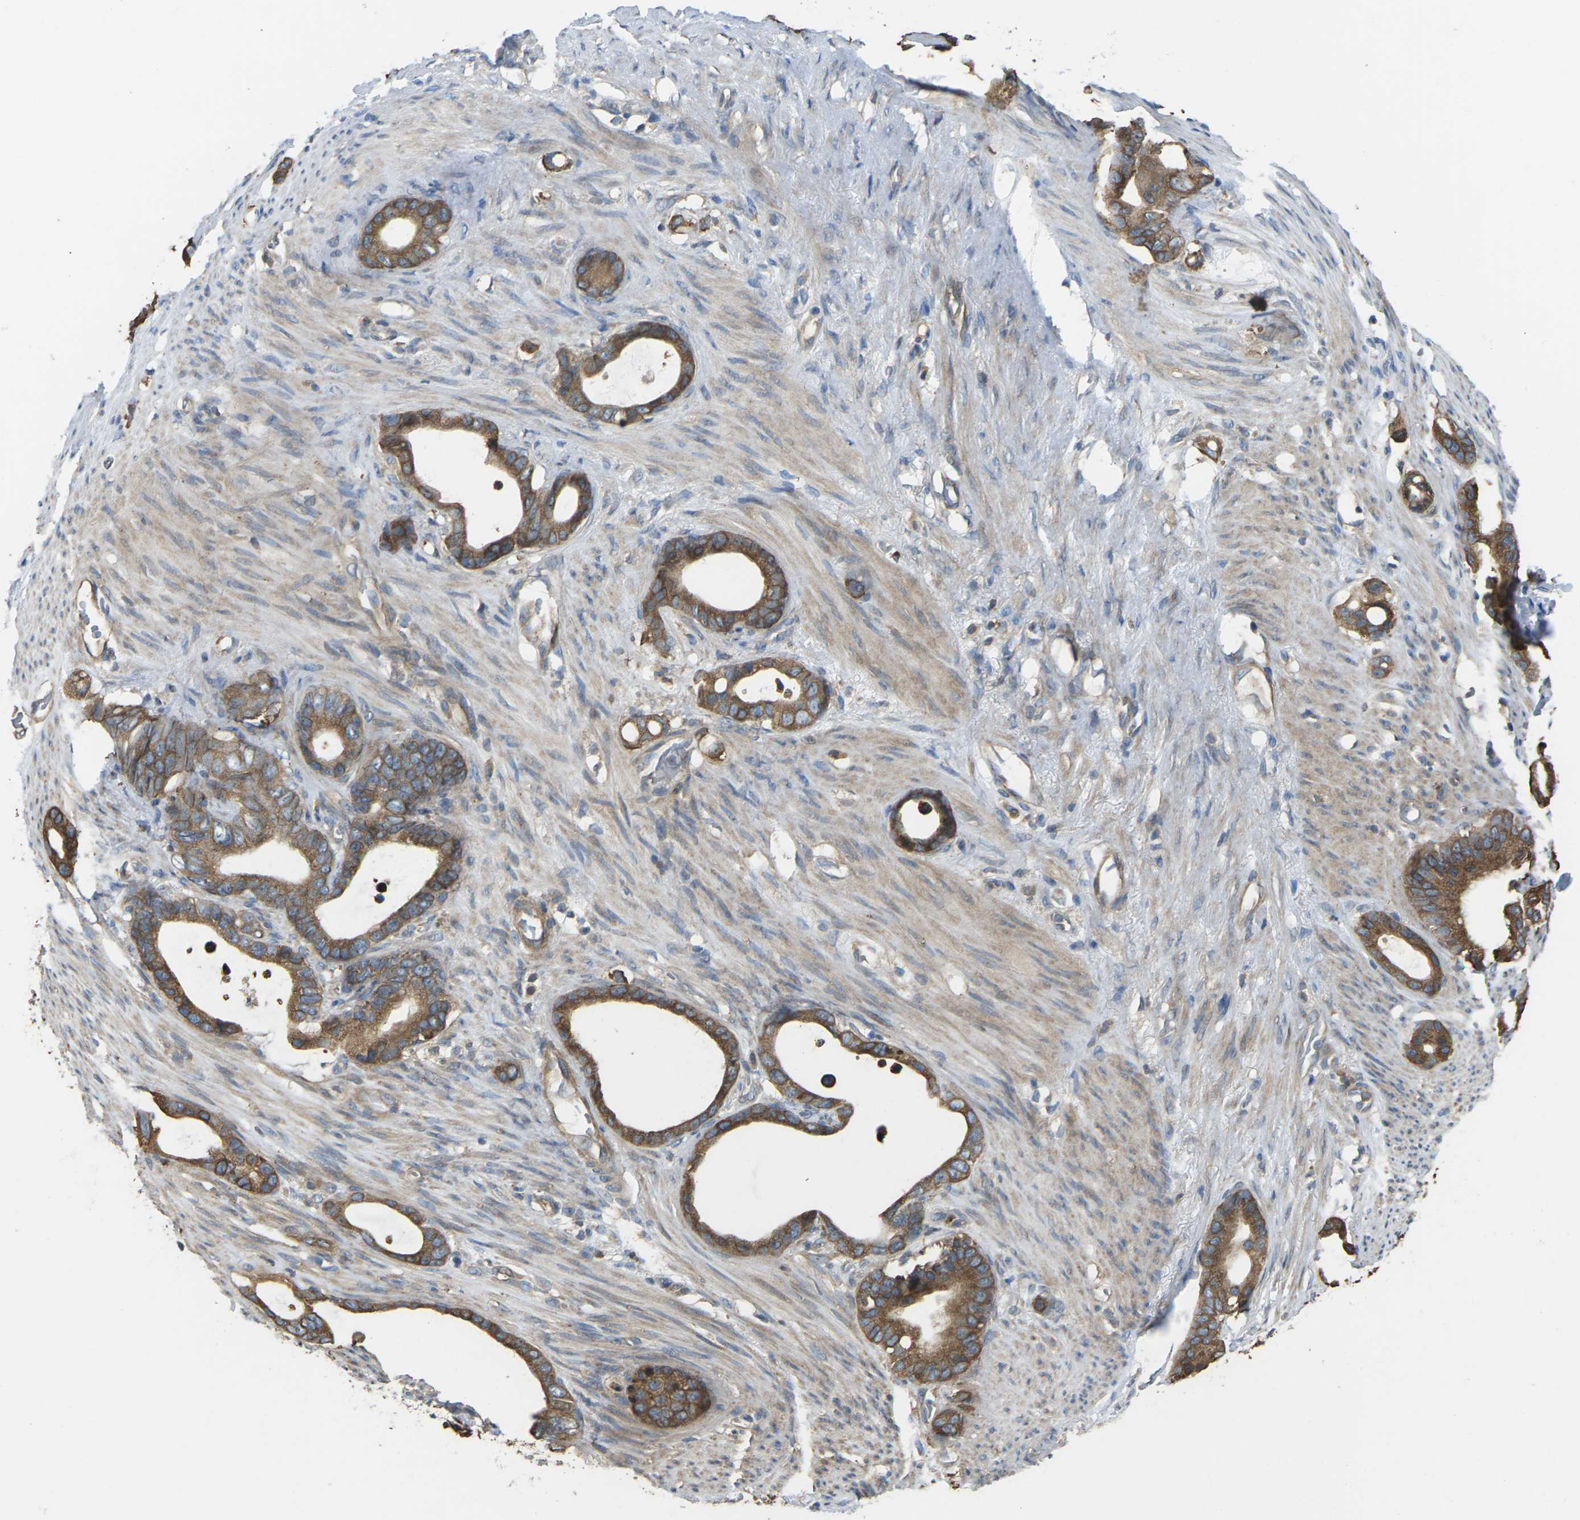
{"staining": {"intensity": "moderate", "quantity": ">75%", "location": "cytoplasmic/membranous"}, "tissue": "stomach cancer", "cell_type": "Tumor cells", "image_type": "cancer", "snomed": [{"axis": "morphology", "description": "Adenocarcinoma, NOS"}, {"axis": "topography", "description": "Stomach"}], "caption": "Immunohistochemistry (IHC) (DAB (3,3'-diaminobenzidine)) staining of human stomach cancer (adenocarcinoma) demonstrates moderate cytoplasmic/membranous protein positivity in approximately >75% of tumor cells.", "gene": "TIAM1", "patient": {"sex": "female", "age": 75}}